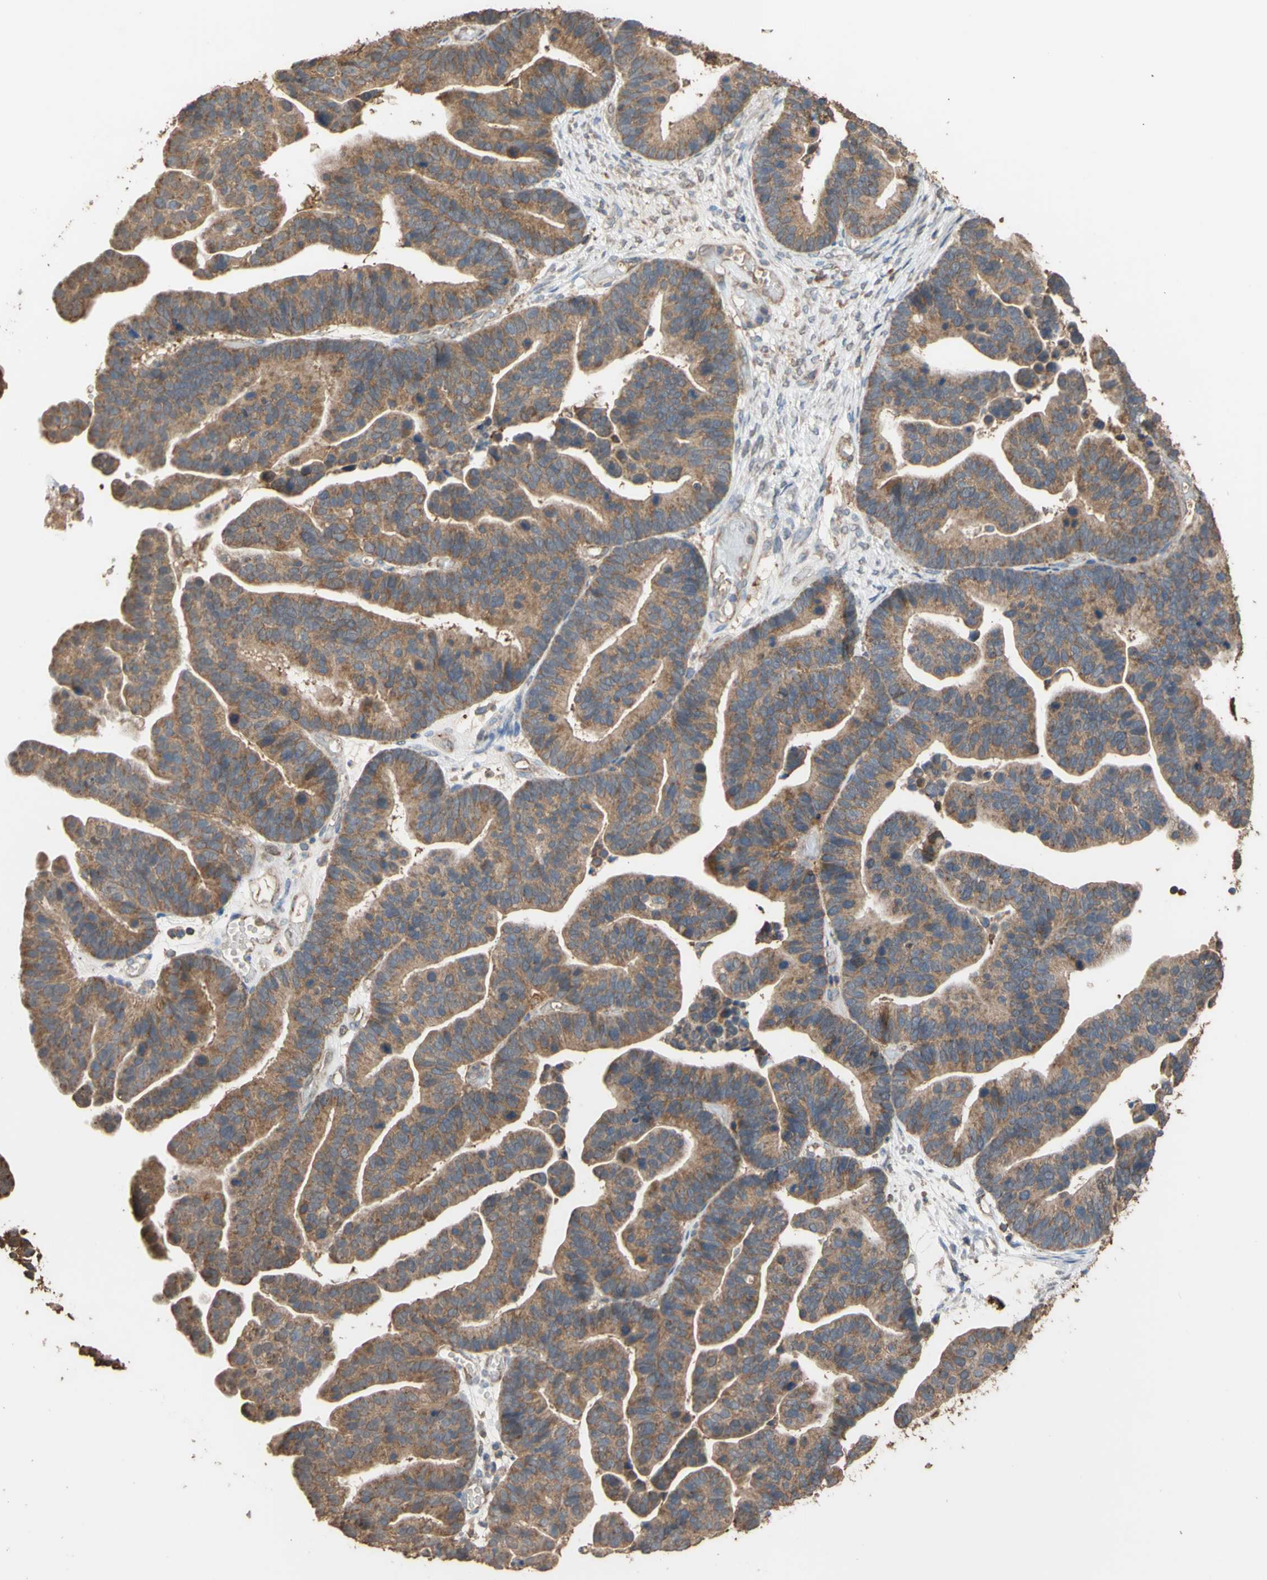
{"staining": {"intensity": "moderate", "quantity": ">75%", "location": "cytoplasmic/membranous"}, "tissue": "ovarian cancer", "cell_type": "Tumor cells", "image_type": "cancer", "snomed": [{"axis": "morphology", "description": "Cystadenocarcinoma, serous, NOS"}, {"axis": "topography", "description": "Ovary"}], "caption": "Human serous cystadenocarcinoma (ovarian) stained for a protein (brown) reveals moderate cytoplasmic/membranous positive expression in about >75% of tumor cells.", "gene": "ALDH9A1", "patient": {"sex": "female", "age": 56}}